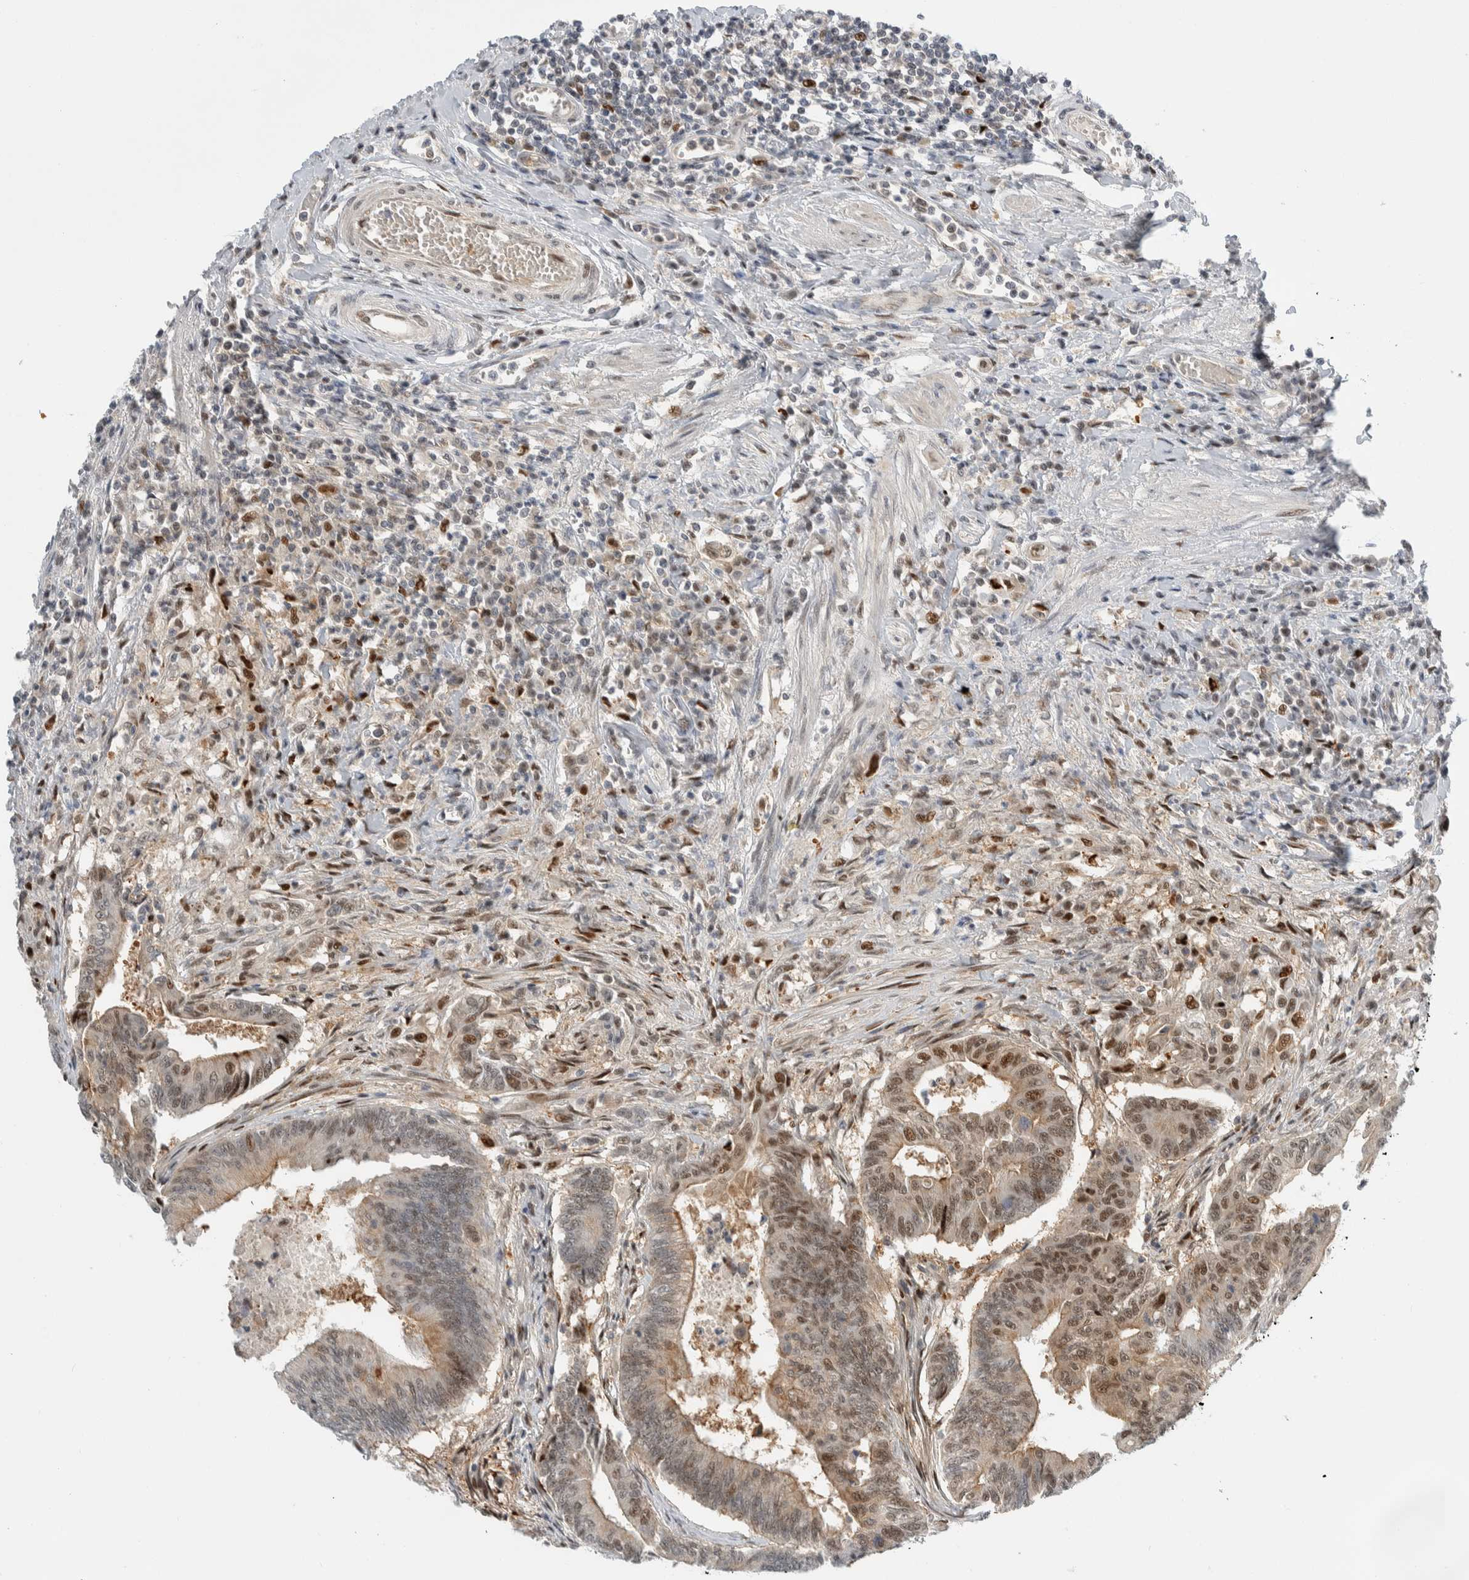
{"staining": {"intensity": "moderate", "quantity": "25%-75%", "location": "cytoplasmic/membranous,nuclear"}, "tissue": "colorectal cancer", "cell_type": "Tumor cells", "image_type": "cancer", "snomed": [{"axis": "morphology", "description": "Adenoma, NOS"}, {"axis": "morphology", "description": "Adenocarcinoma, NOS"}, {"axis": "topography", "description": "Colon"}], "caption": "There is medium levels of moderate cytoplasmic/membranous and nuclear expression in tumor cells of colorectal cancer (adenoma), as demonstrated by immunohistochemical staining (brown color).", "gene": "NCR3LG1", "patient": {"sex": "male", "age": 79}}